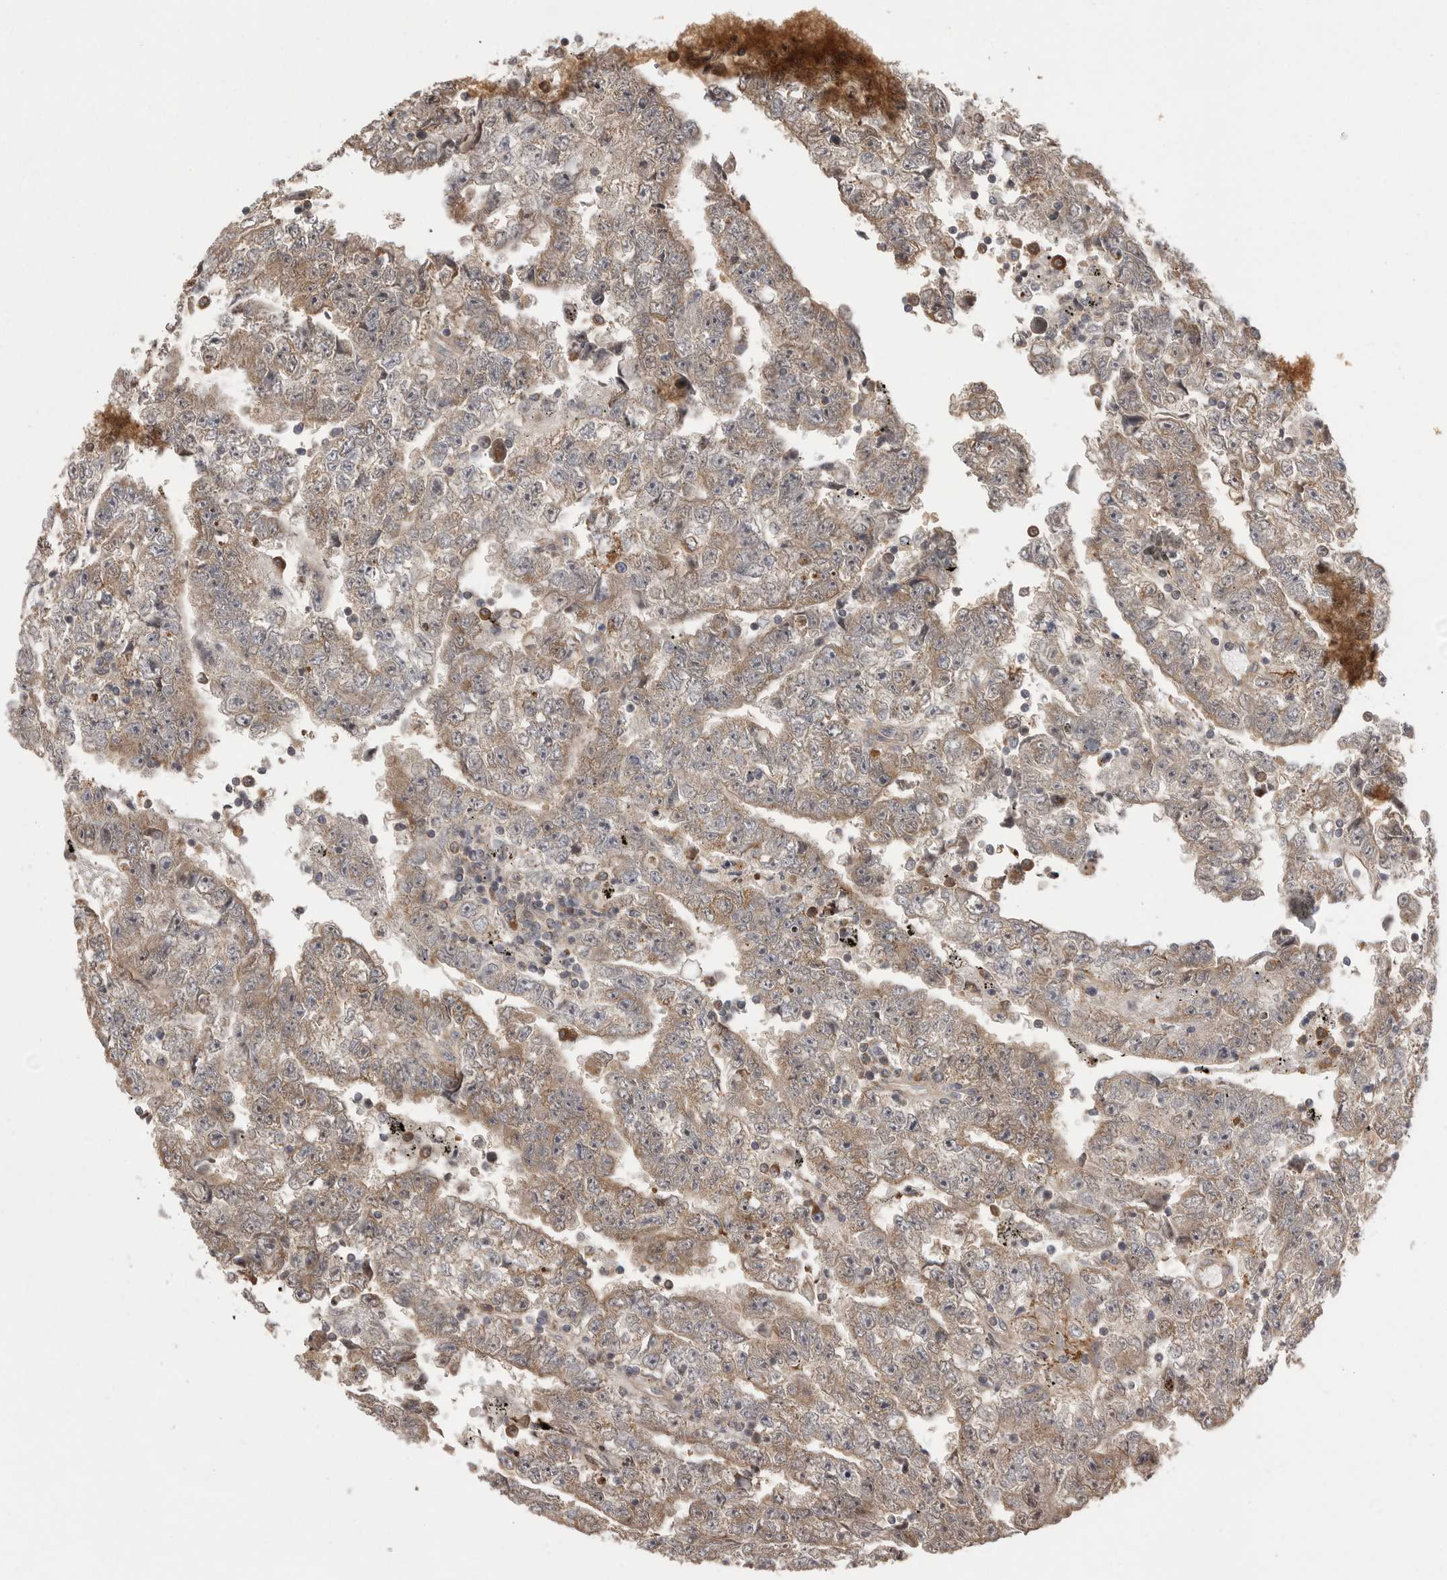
{"staining": {"intensity": "weak", "quantity": ">75%", "location": "cytoplasmic/membranous"}, "tissue": "testis cancer", "cell_type": "Tumor cells", "image_type": "cancer", "snomed": [{"axis": "morphology", "description": "Carcinoma, Embryonal, NOS"}, {"axis": "topography", "description": "Testis"}], "caption": "IHC photomicrograph of human testis cancer (embryonal carcinoma) stained for a protein (brown), which demonstrates low levels of weak cytoplasmic/membranous positivity in approximately >75% of tumor cells.", "gene": "OXR1", "patient": {"sex": "male", "age": 25}}